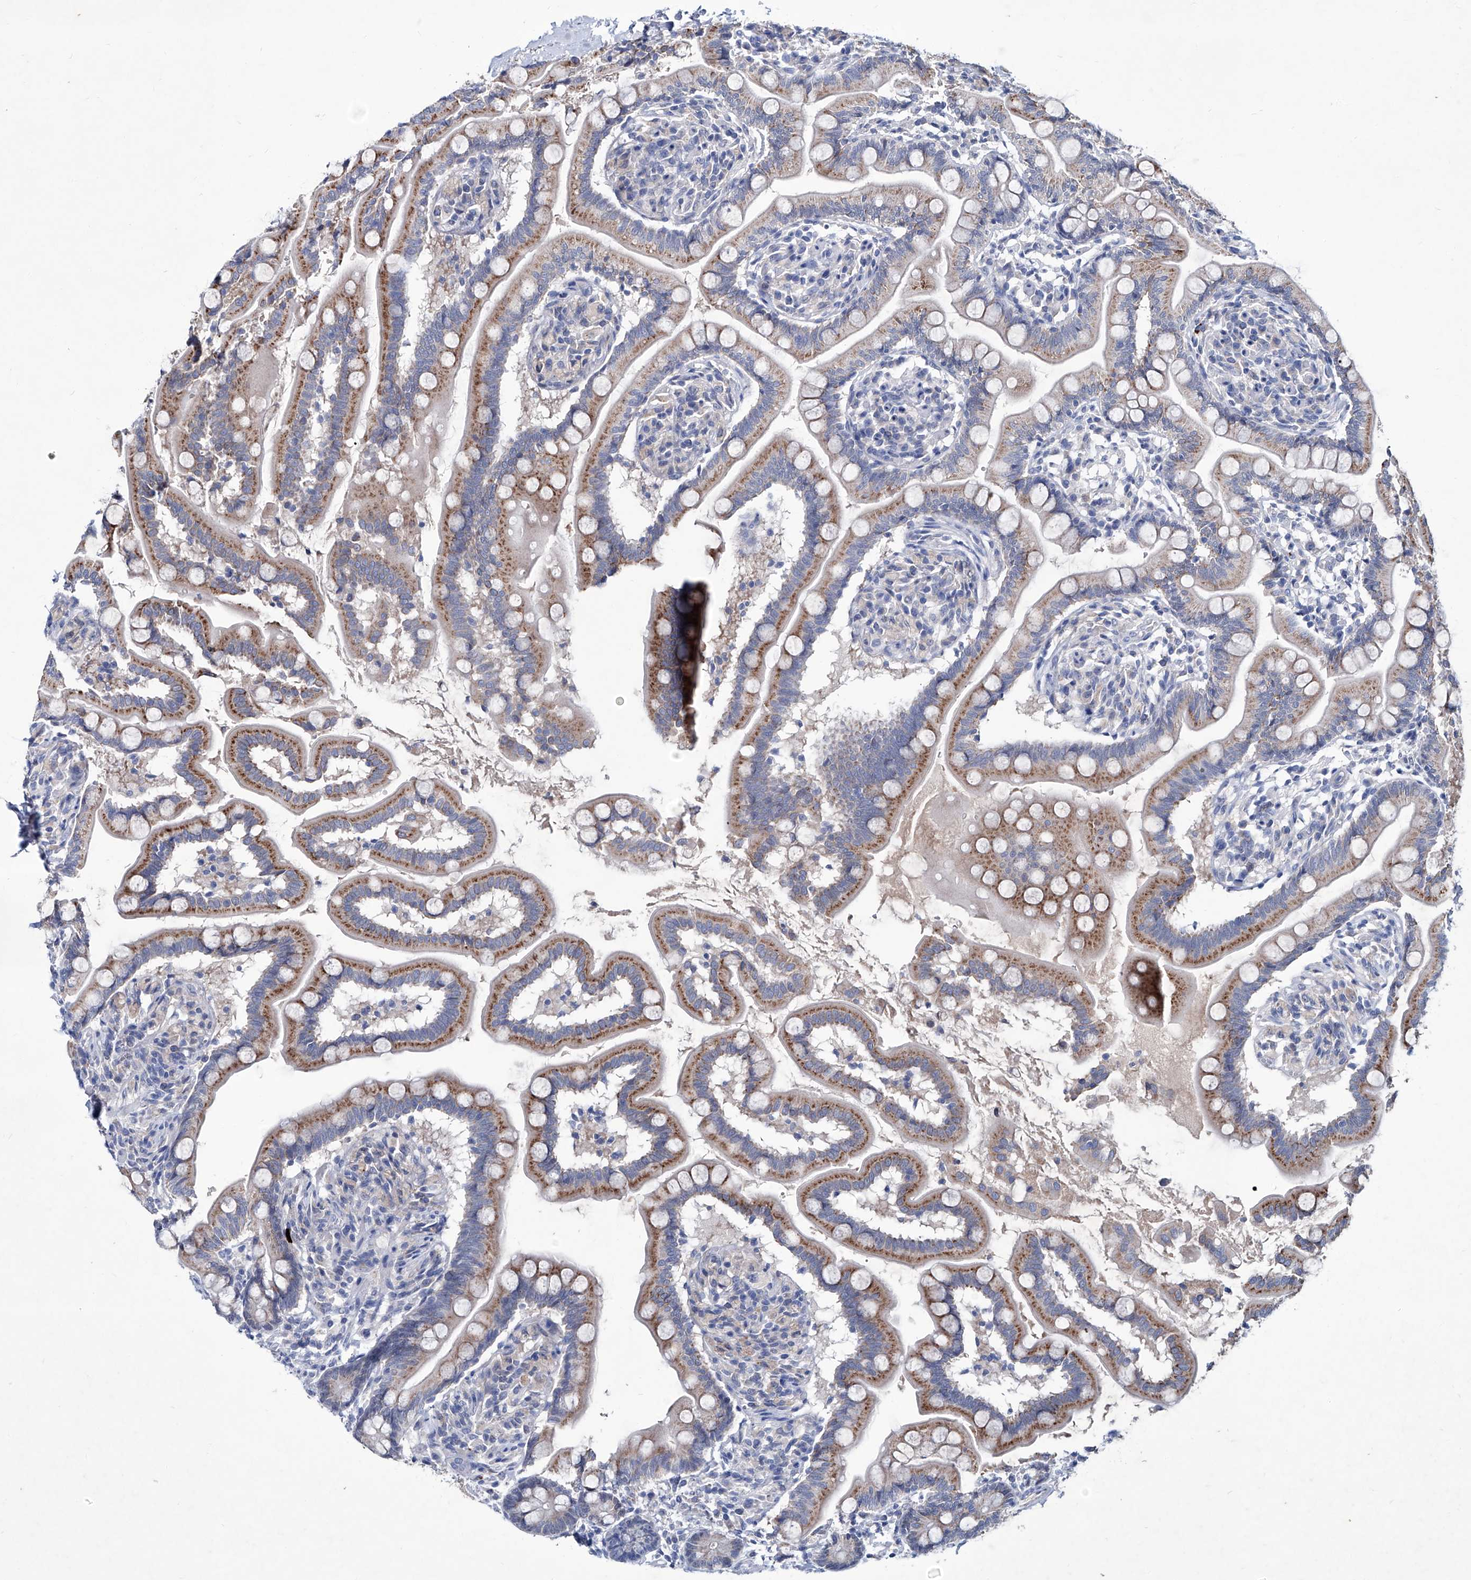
{"staining": {"intensity": "moderate", "quantity": ">75%", "location": "cytoplasmic/membranous"}, "tissue": "small intestine", "cell_type": "Glandular cells", "image_type": "normal", "snomed": [{"axis": "morphology", "description": "Normal tissue, NOS"}, {"axis": "topography", "description": "Small intestine"}], "caption": "Protein analysis of benign small intestine exhibits moderate cytoplasmic/membranous positivity in approximately >75% of glandular cells. The staining is performed using DAB (3,3'-diaminobenzidine) brown chromogen to label protein expression. The nuclei are counter-stained blue using hematoxylin.", "gene": "KLHL17", "patient": {"sex": "female", "age": 64}}